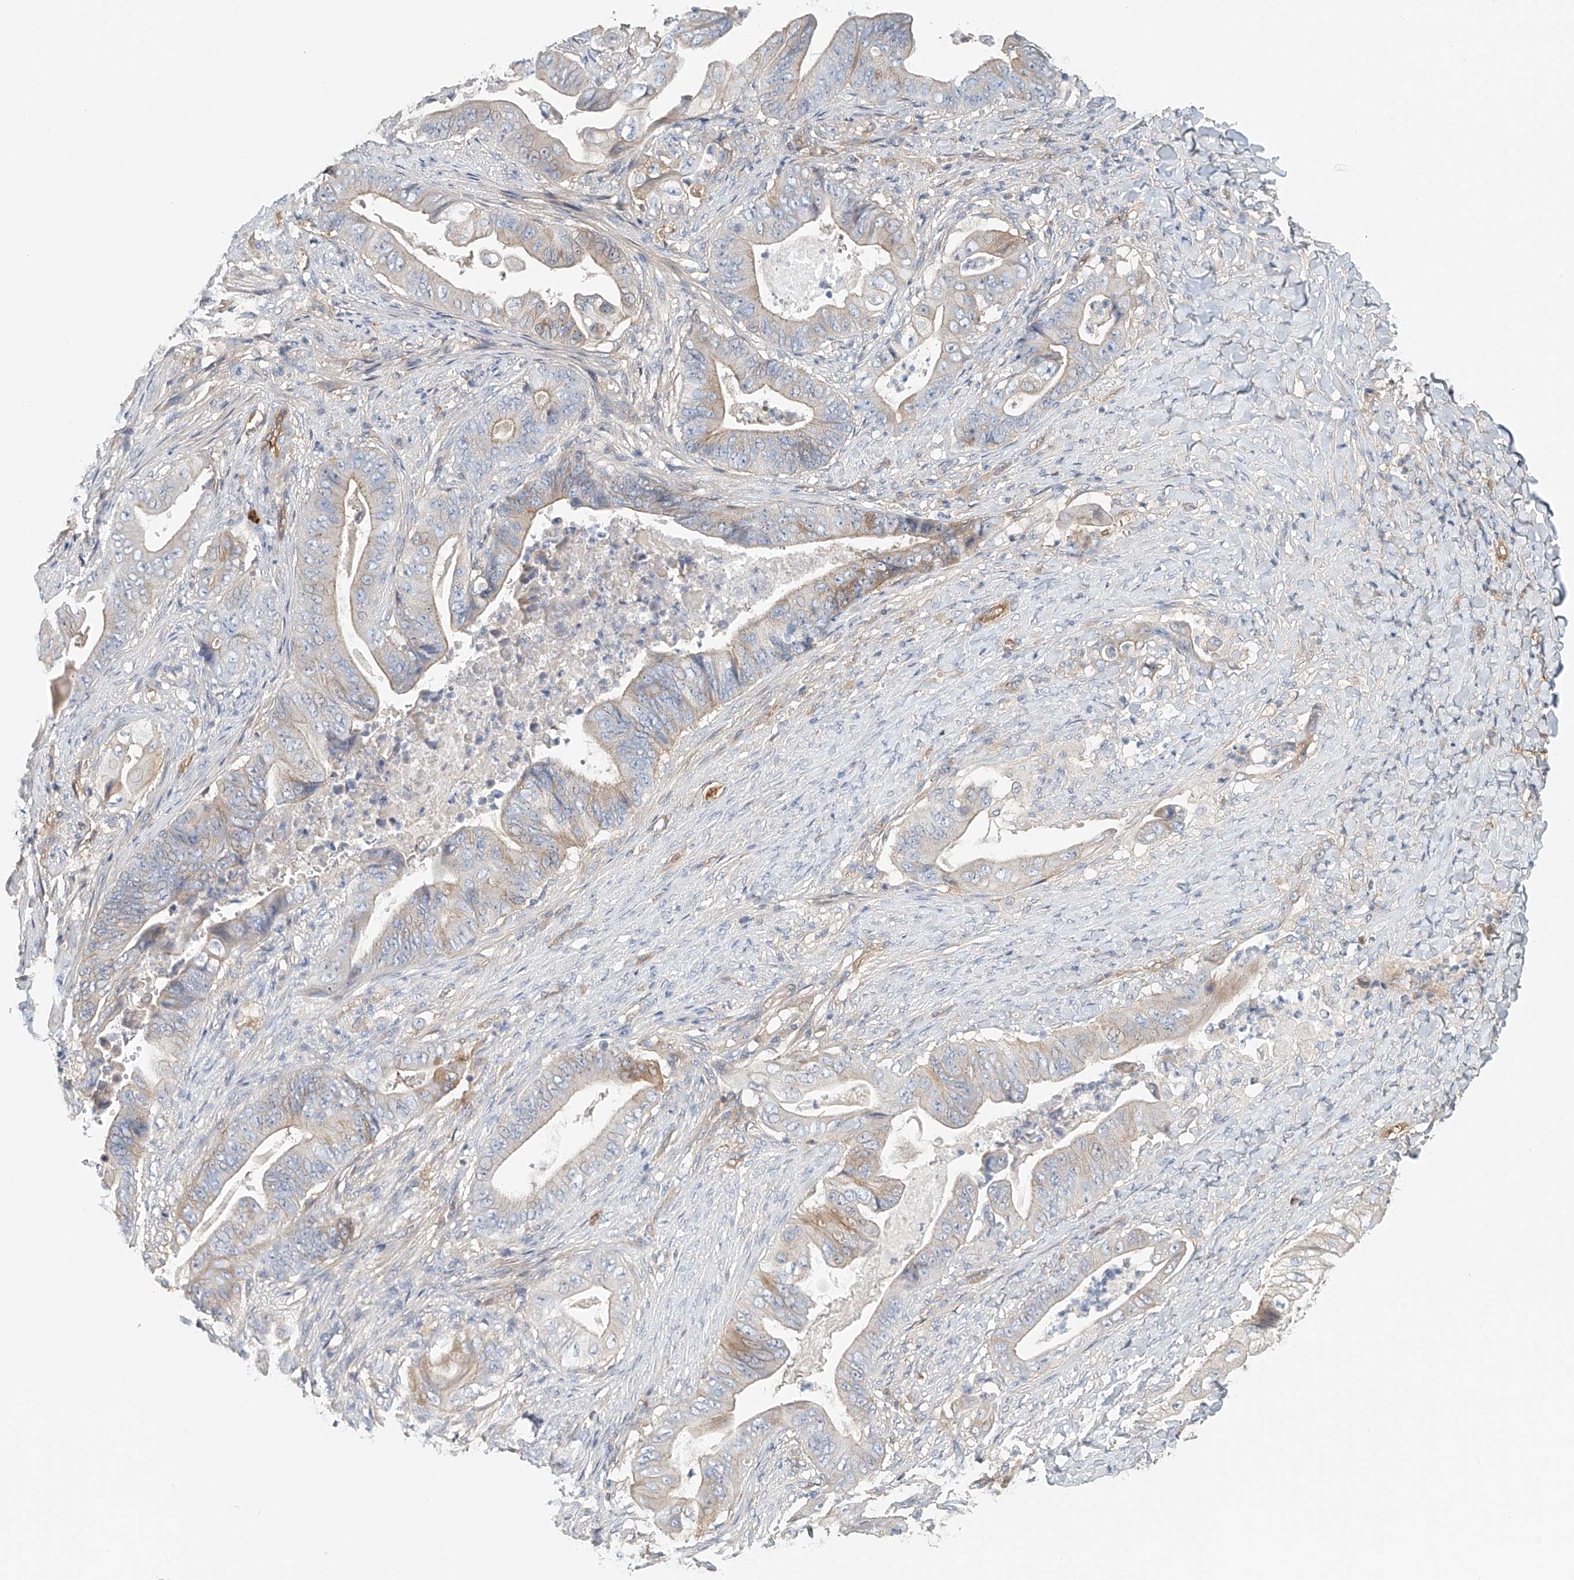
{"staining": {"intensity": "weak", "quantity": "<25%", "location": "cytoplasmic/membranous"}, "tissue": "stomach cancer", "cell_type": "Tumor cells", "image_type": "cancer", "snomed": [{"axis": "morphology", "description": "Adenocarcinoma, NOS"}, {"axis": "topography", "description": "Stomach"}], "caption": "Adenocarcinoma (stomach) stained for a protein using IHC exhibits no staining tumor cells.", "gene": "FRYL", "patient": {"sex": "female", "age": 73}}